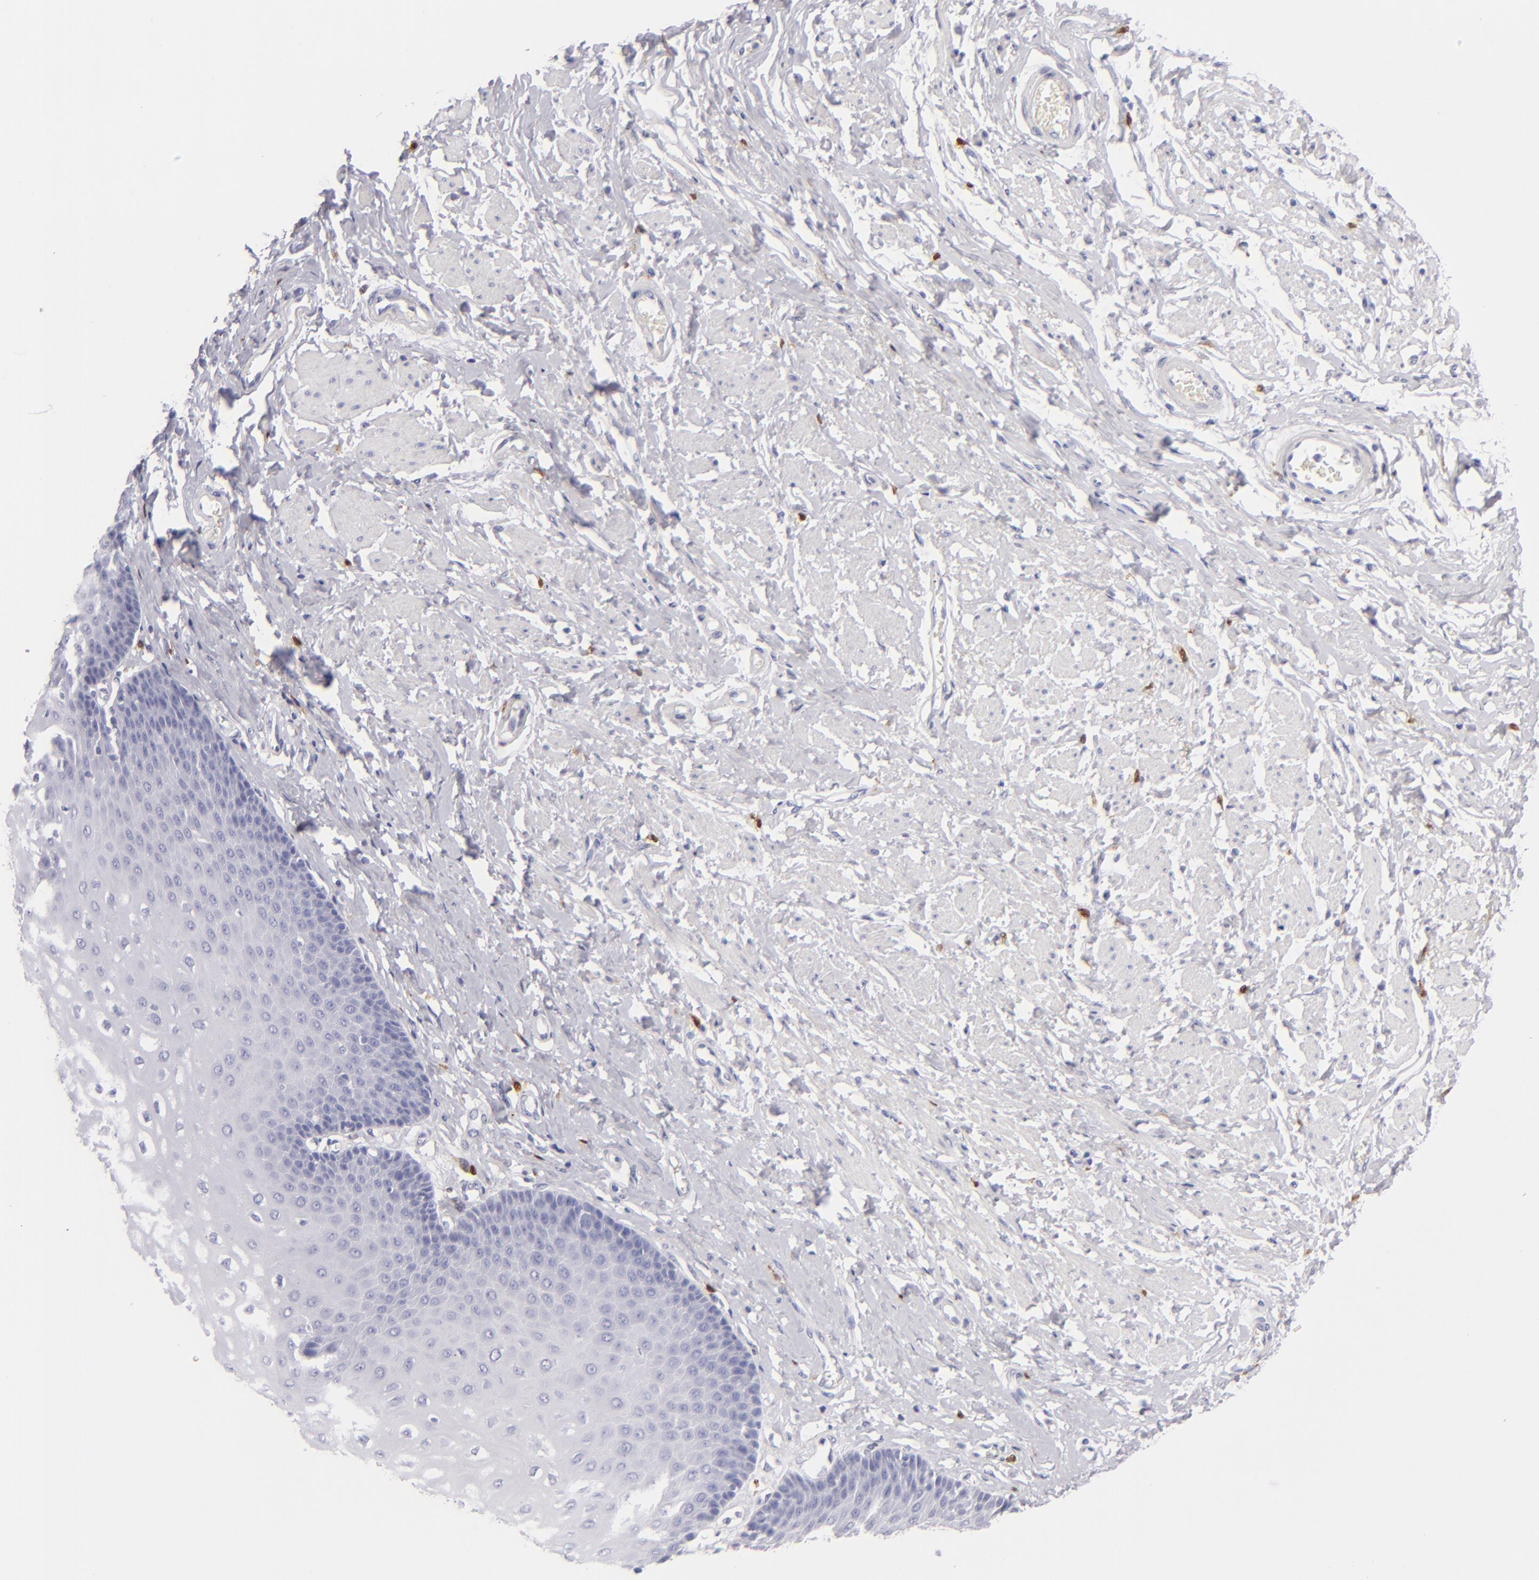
{"staining": {"intensity": "negative", "quantity": "none", "location": "none"}, "tissue": "esophagus", "cell_type": "Squamous epithelial cells", "image_type": "normal", "snomed": [{"axis": "morphology", "description": "Normal tissue, NOS"}, {"axis": "topography", "description": "Esophagus"}], "caption": "Immunohistochemistry (IHC) image of normal esophagus stained for a protein (brown), which exhibits no positivity in squamous epithelial cells.", "gene": "F13A1", "patient": {"sex": "male", "age": 70}}